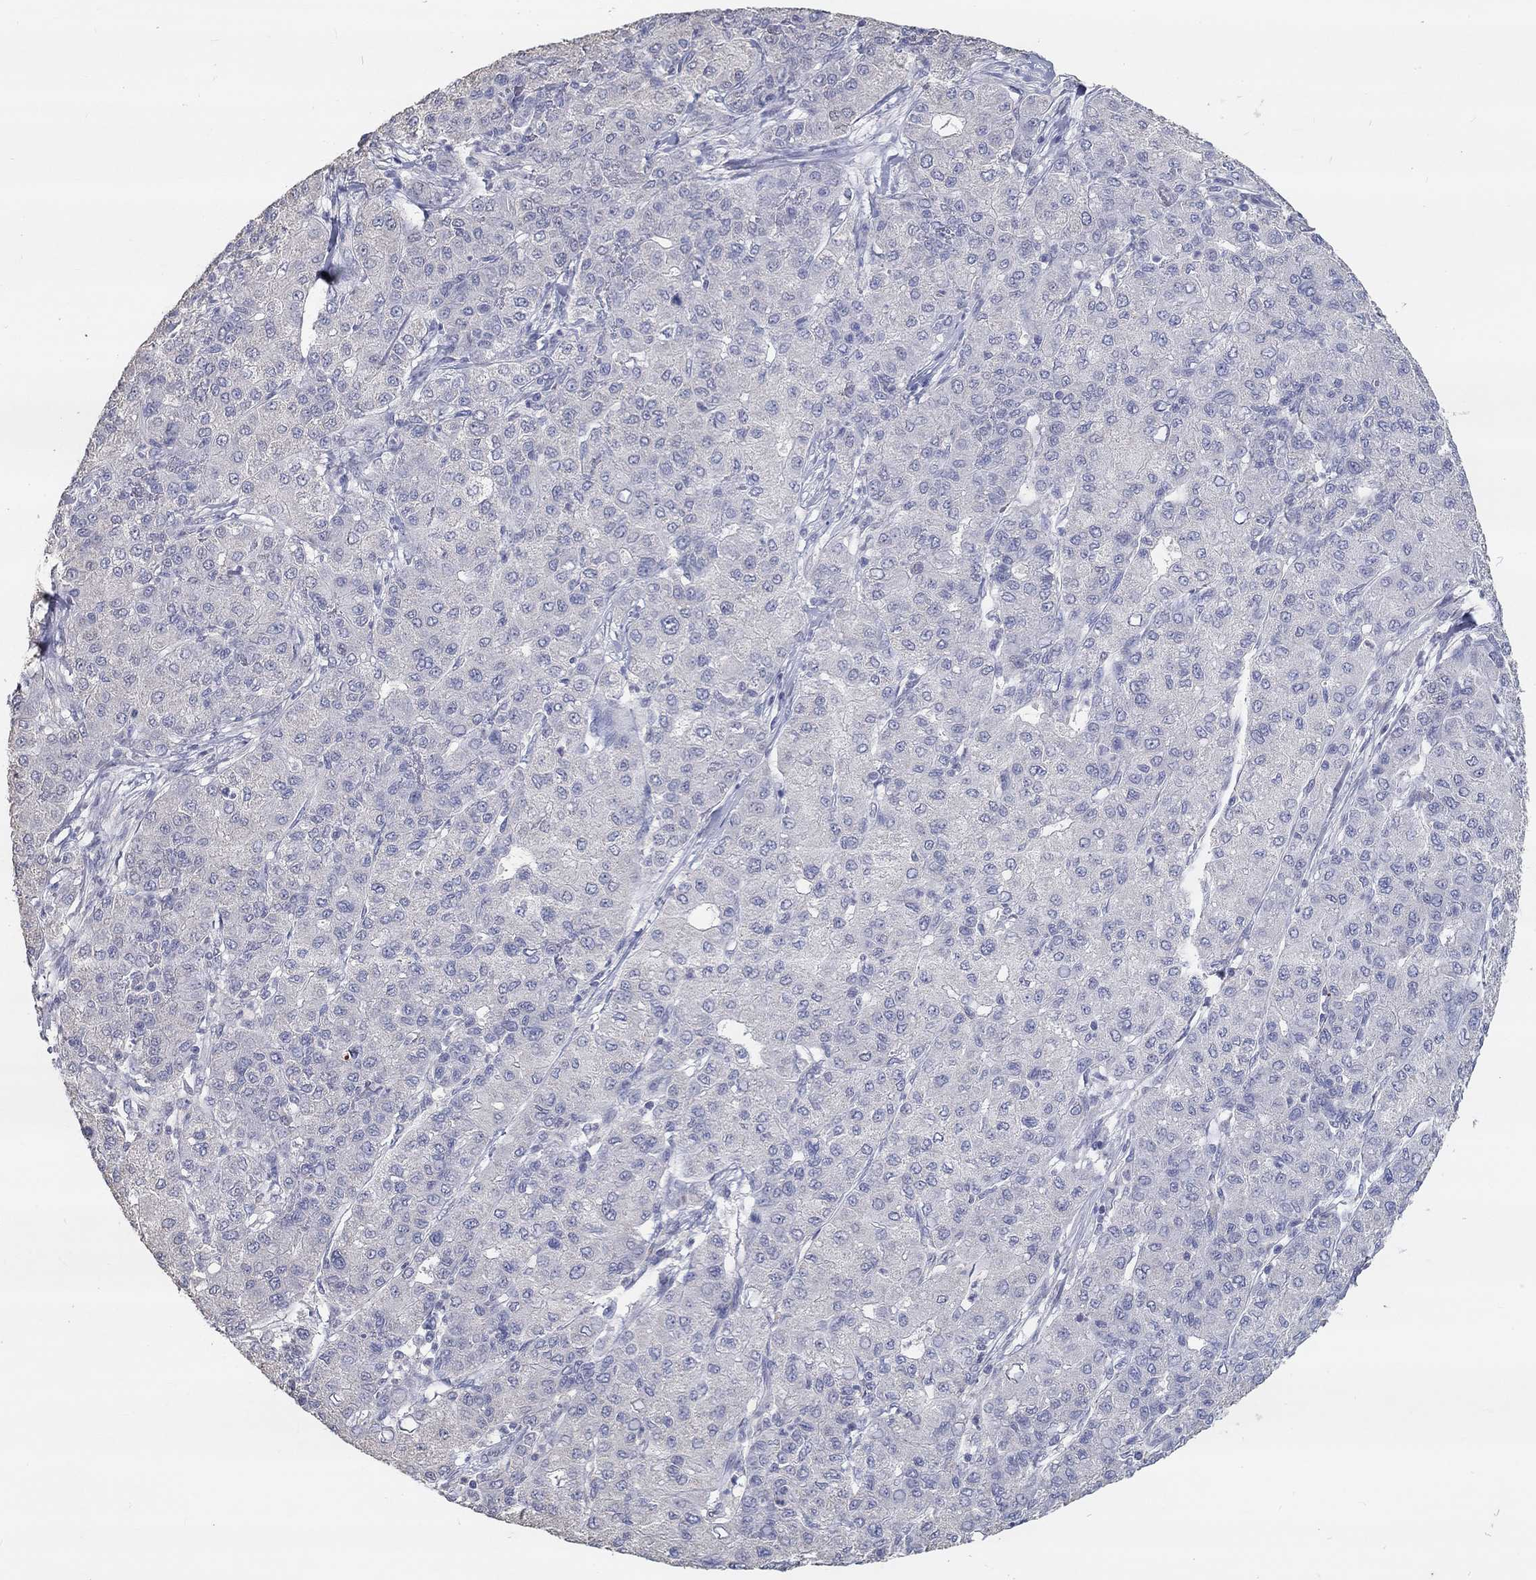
{"staining": {"intensity": "negative", "quantity": "none", "location": "none"}, "tissue": "liver cancer", "cell_type": "Tumor cells", "image_type": "cancer", "snomed": [{"axis": "morphology", "description": "Carcinoma, Hepatocellular, NOS"}, {"axis": "topography", "description": "Liver"}], "caption": "Human liver cancer stained for a protein using immunohistochemistry (IHC) exhibits no expression in tumor cells.", "gene": "FGF2", "patient": {"sex": "male", "age": 65}}